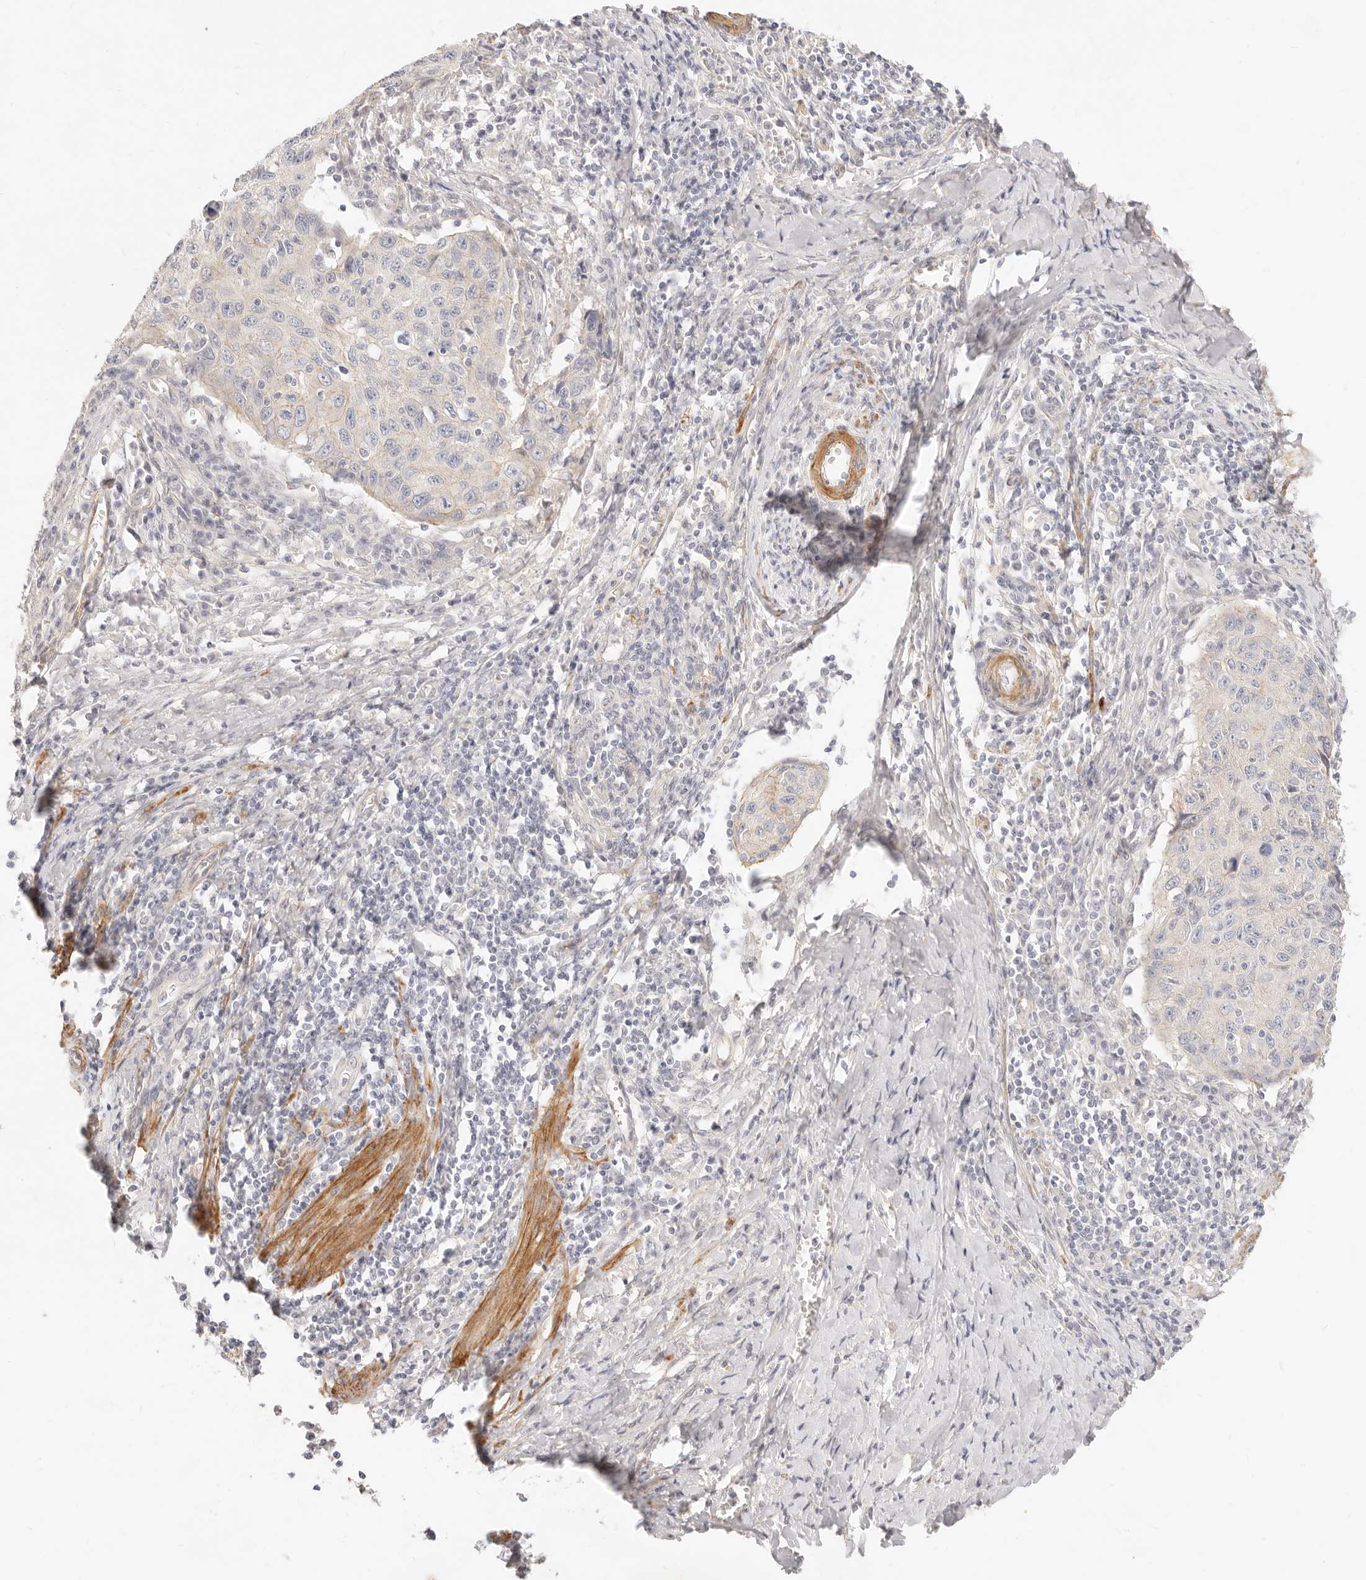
{"staining": {"intensity": "negative", "quantity": "none", "location": "none"}, "tissue": "cervical cancer", "cell_type": "Tumor cells", "image_type": "cancer", "snomed": [{"axis": "morphology", "description": "Squamous cell carcinoma, NOS"}, {"axis": "topography", "description": "Cervix"}], "caption": "A micrograph of cervical cancer (squamous cell carcinoma) stained for a protein shows no brown staining in tumor cells. (Stains: DAB (3,3'-diaminobenzidine) immunohistochemistry with hematoxylin counter stain, Microscopy: brightfield microscopy at high magnification).", "gene": "UBXN10", "patient": {"sex": "female", "age": 53}}